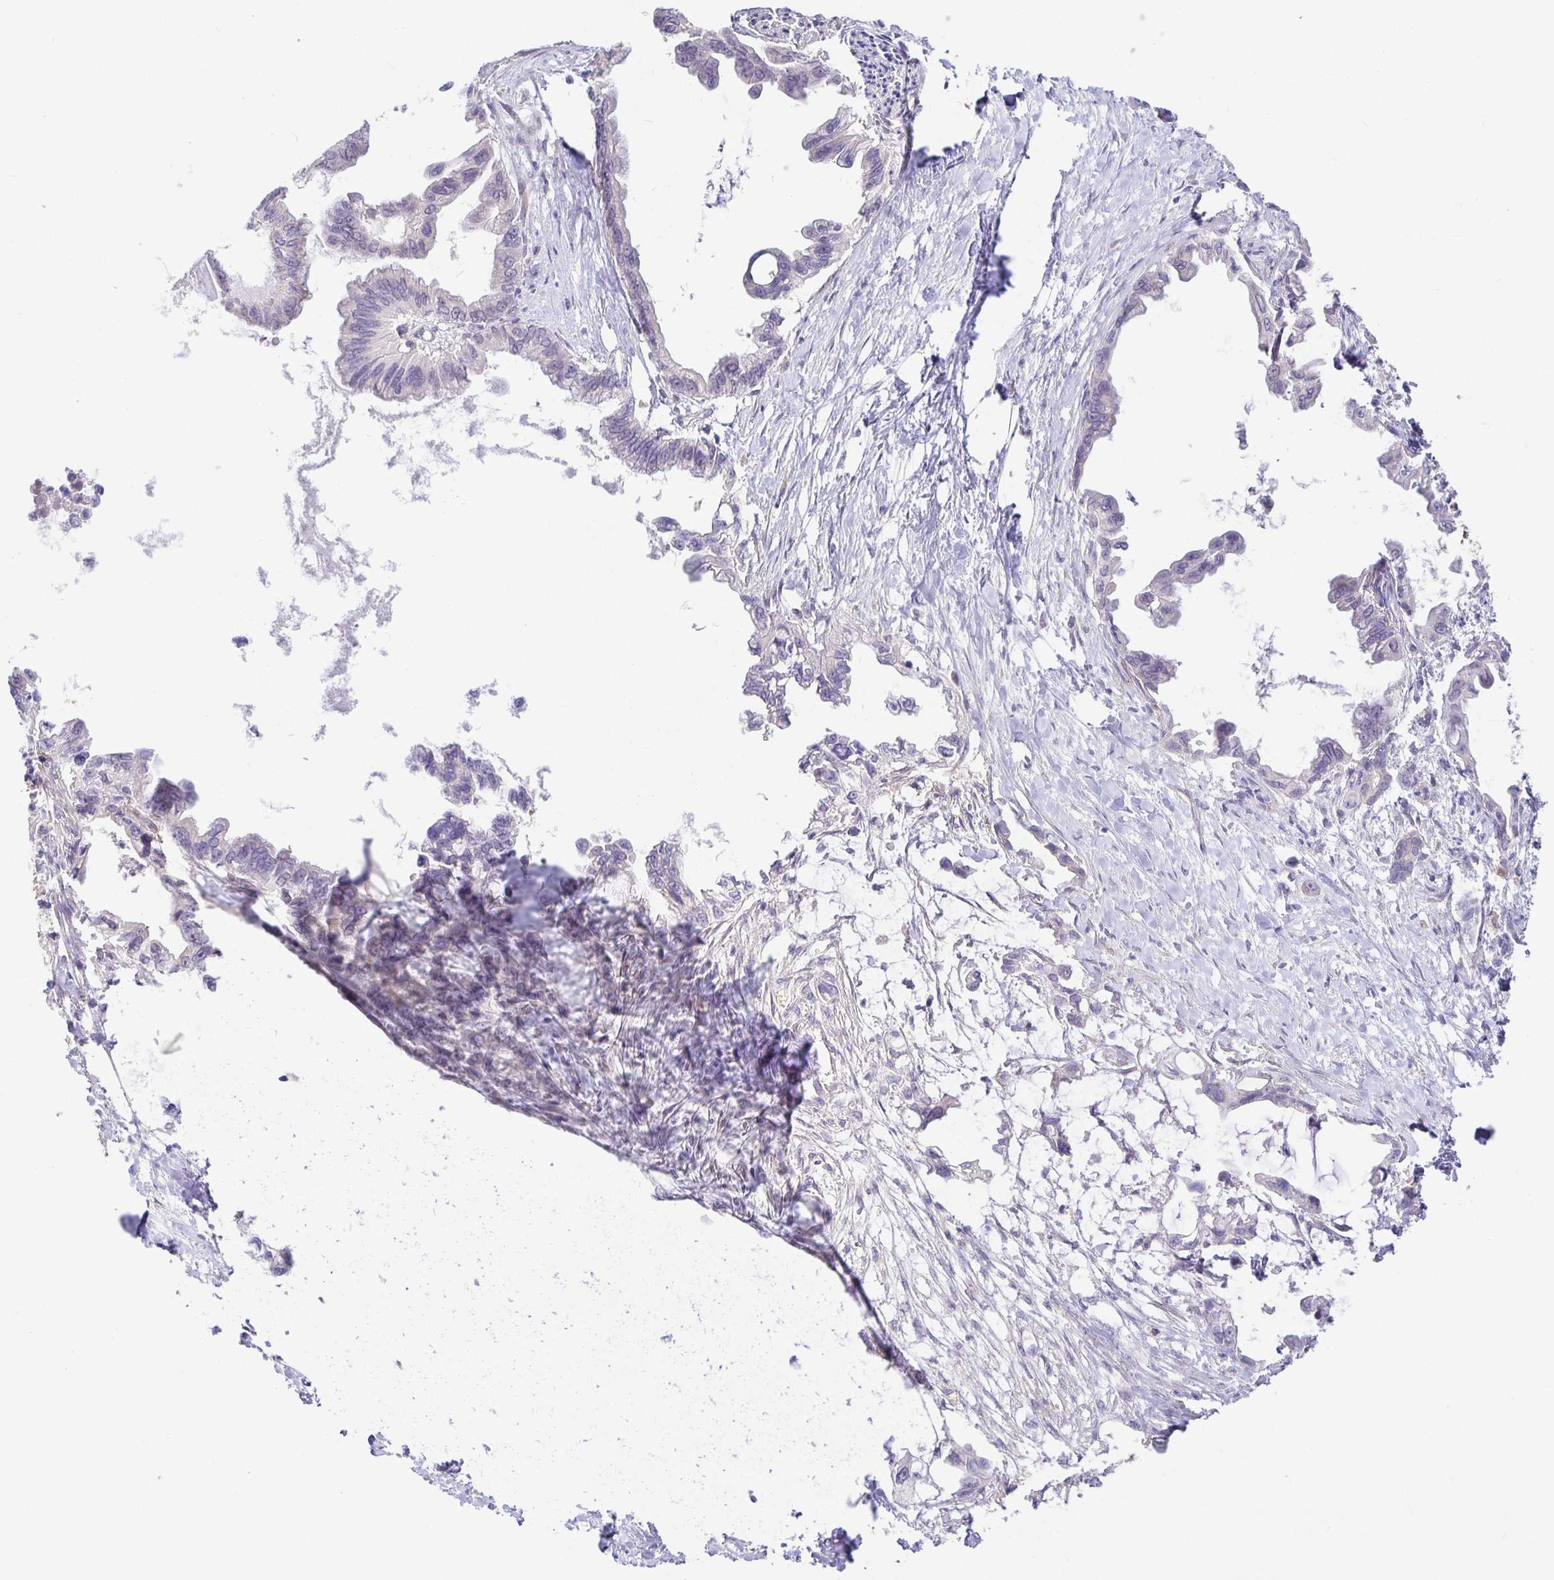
{"staining": {"intensity": "negative", "quantity": "none", "location": "none"}, "tissue": "pancreatic cancer", "cell_type": "Tumor cells", "image_type": "cancer", "snomed": [{"axis": "morphology", "description": "Adenocarcinoma, NOS"}, {"axis": "topography", "description": "Pancreas"}], "caption": "Histopathology image shows no significant protein expression in tumor cells of pancreatic cancer (adenocarcinoma).", "gene": "ZDHHC11", "patient": {"sex": "male", "age": 61}}